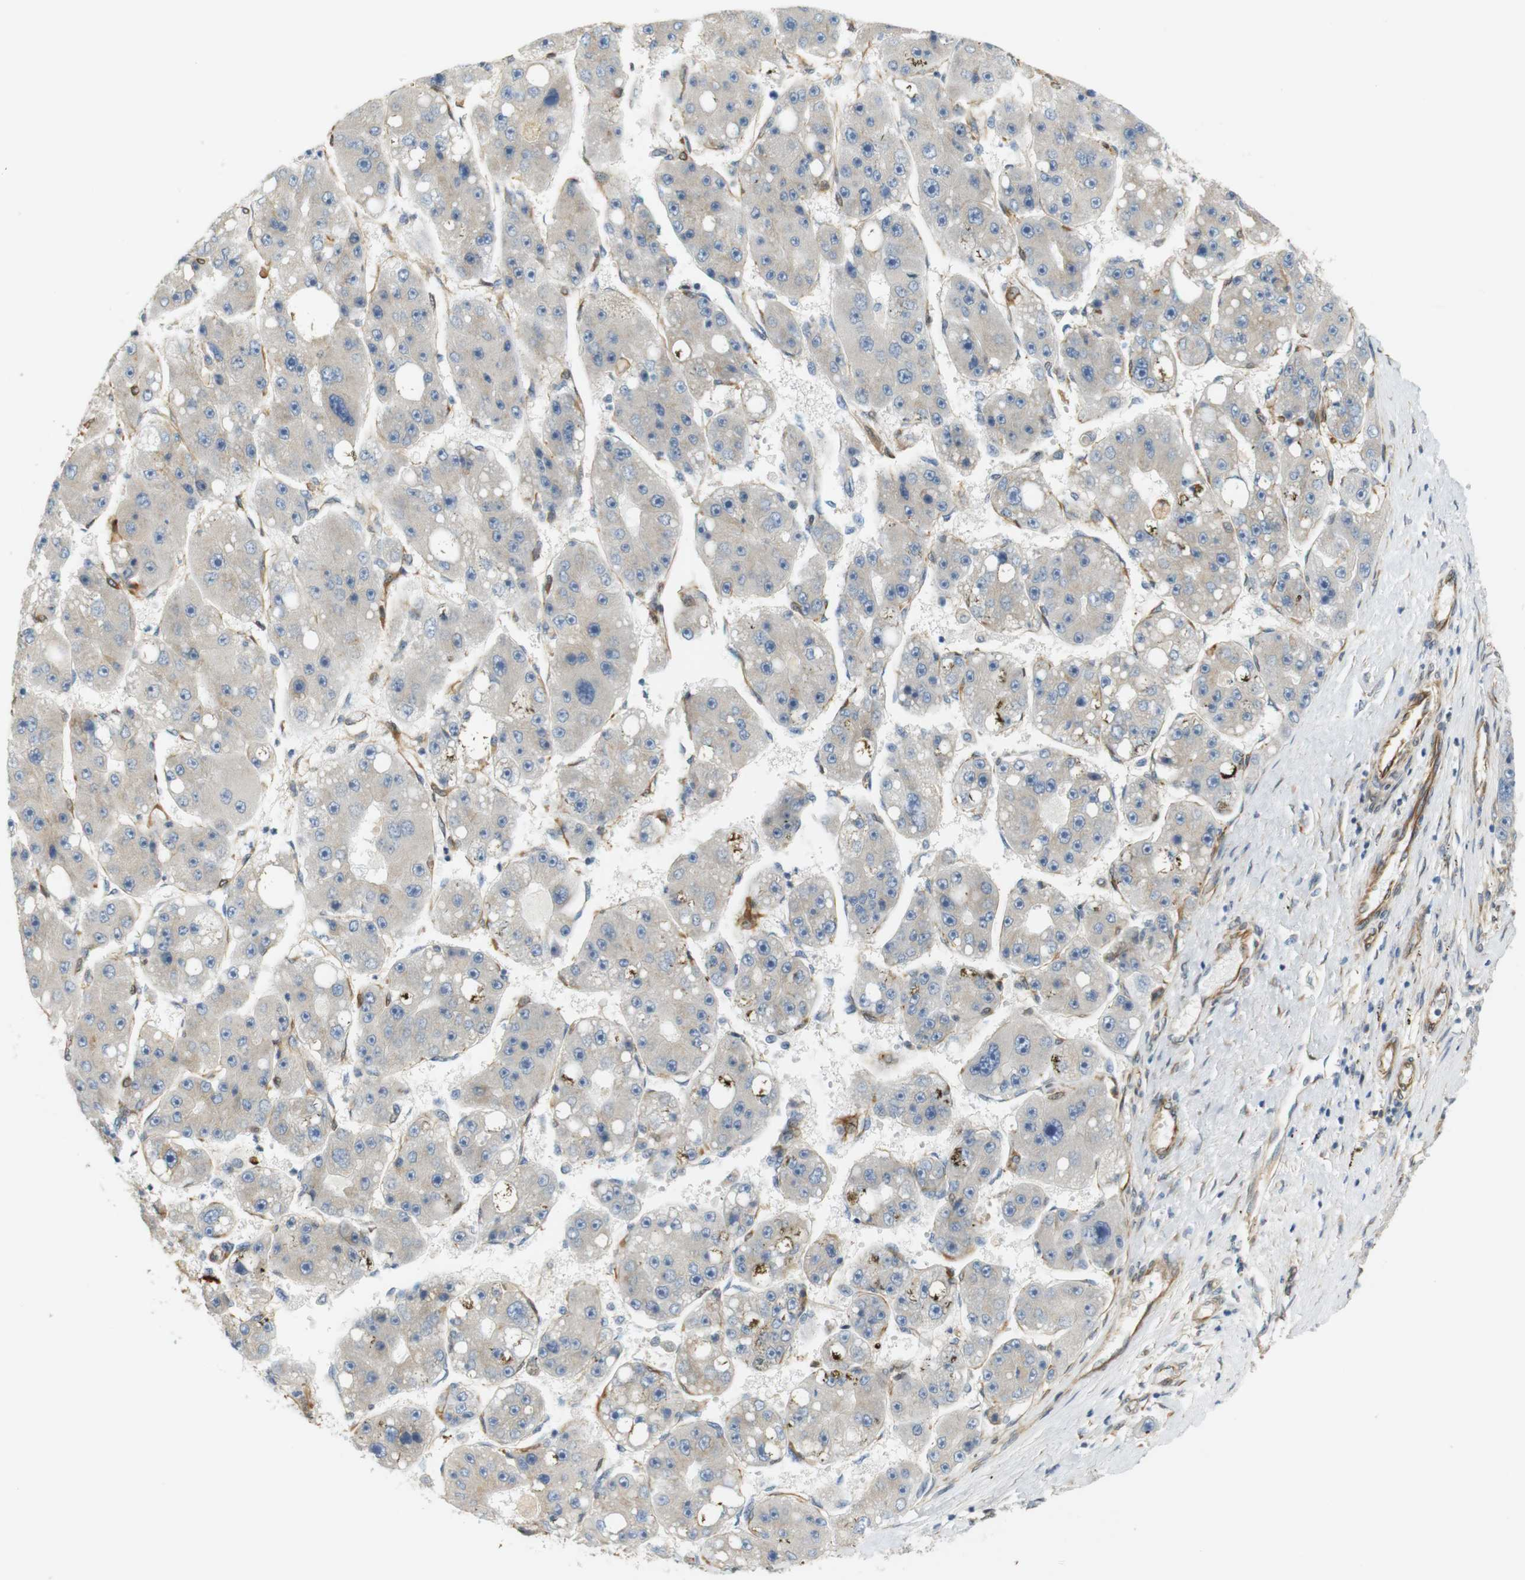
{"staining": {"intensity": "negative", "quantity": "none", "location": "none"}, "tissue": "liver cancer", "cell_type": "Tumor cells", "image_type": "cancer", "snomed": [{"axis": "morphology", "description": "Carcinoma, Hepatocellular, NOS"}, {"axis": "topography", "description": "Liver"}], "caption": "High magnification brightfield microscopy of liver cancer (hepatocellular carcinoma) stained with DAB (3,3'-diaminobenzidine) (brown) and counterstained with hematoxylin (blue): tumor cells show no significant staining.", "gene": "CYTH3", "patient": {"sex": "female", "age": 61}}